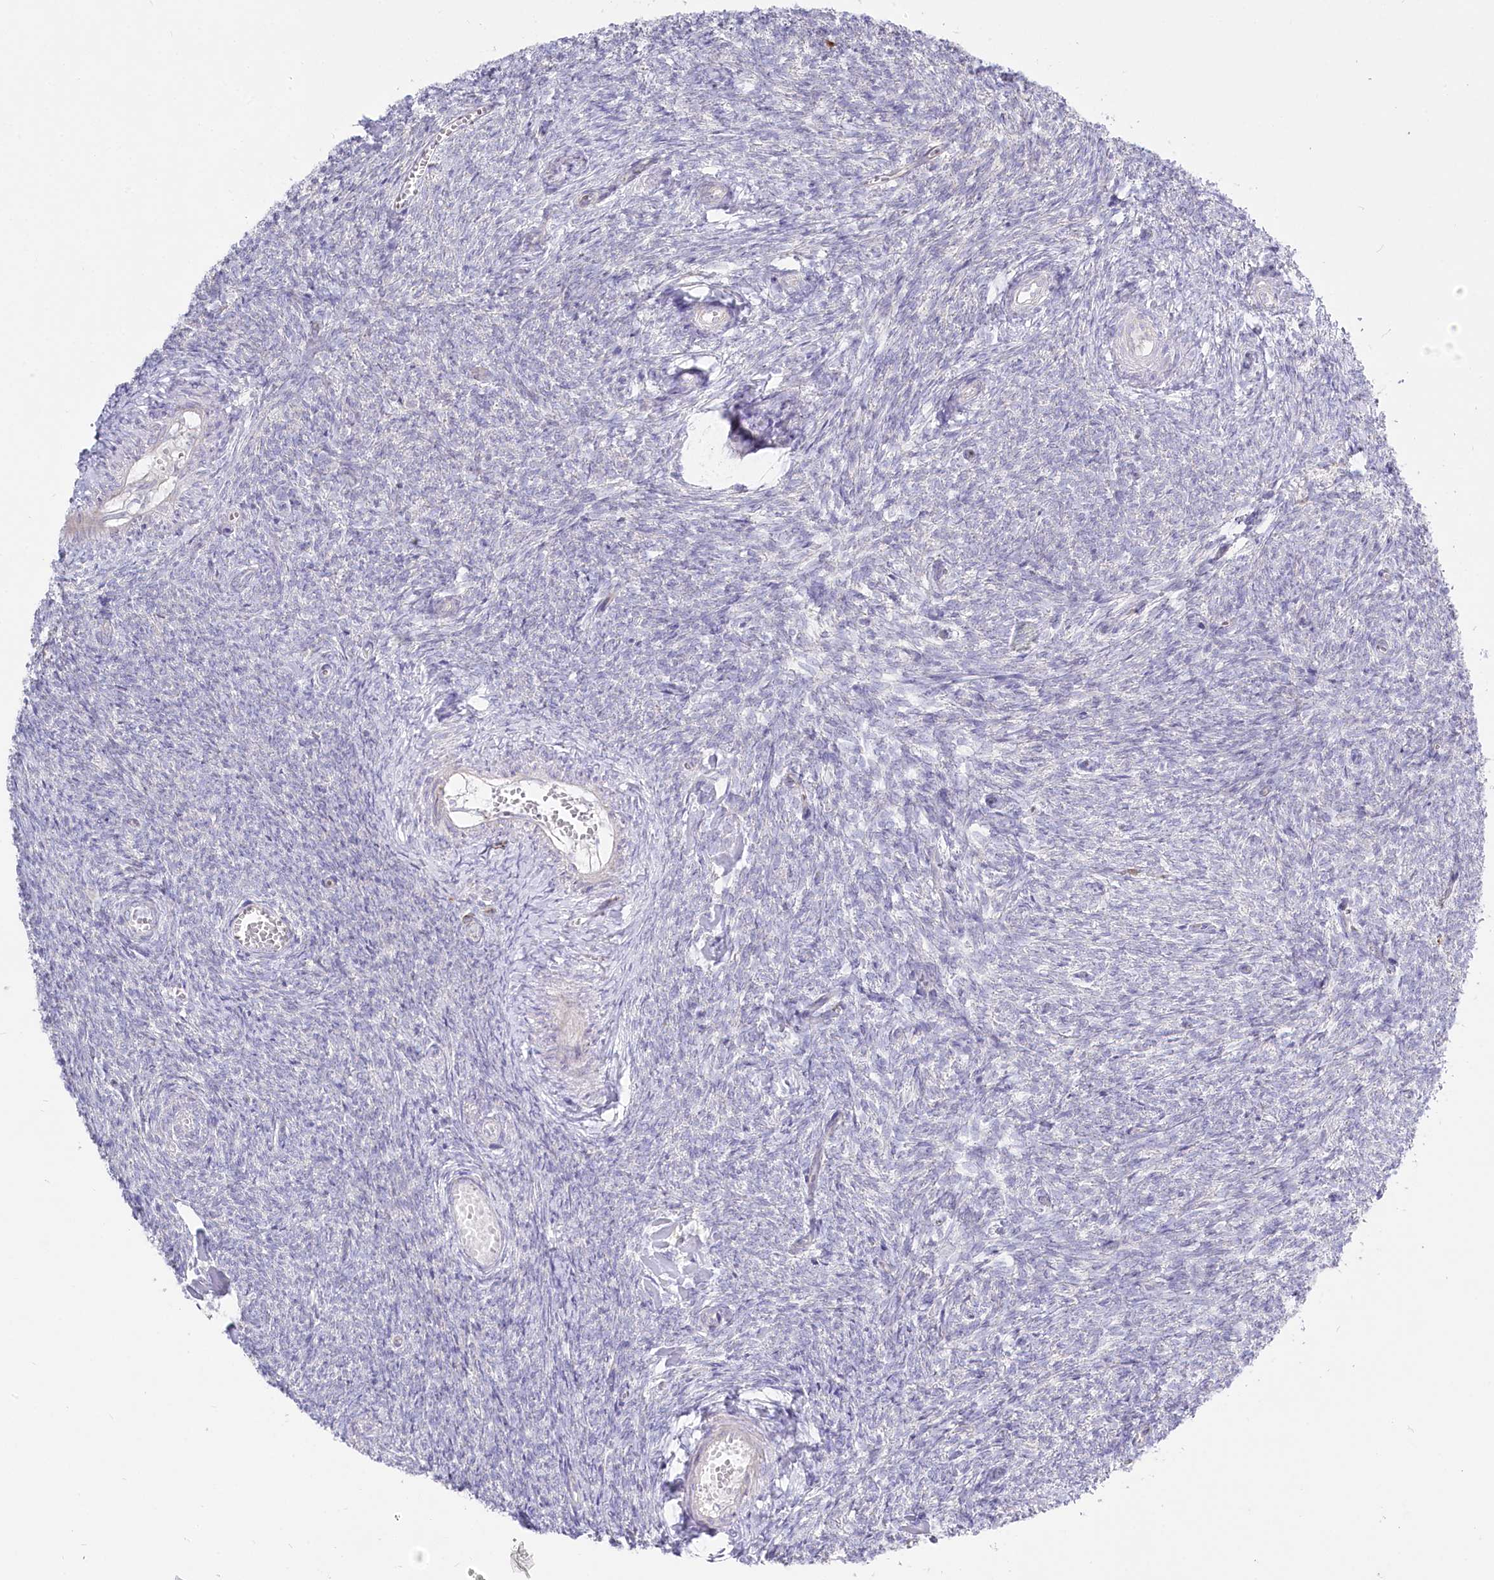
{"staining": {"intensity": "negative", "quantity": "none", "location": "none"}, "tissue": "ovary", "cell_type": "Follicle cells", "image_type": "normal", "snomed": [{"axis": "morphology", "description": "Normal tissue, NOS"}, {"axis": "topography", "description": "Ovary"}], "caption": "Immunohistochemical staining of unremarkable ovary displays no significant expression in follicle cells.", "gene": "POGLUT1", "patient": {"sex": "female", "age": 44}}